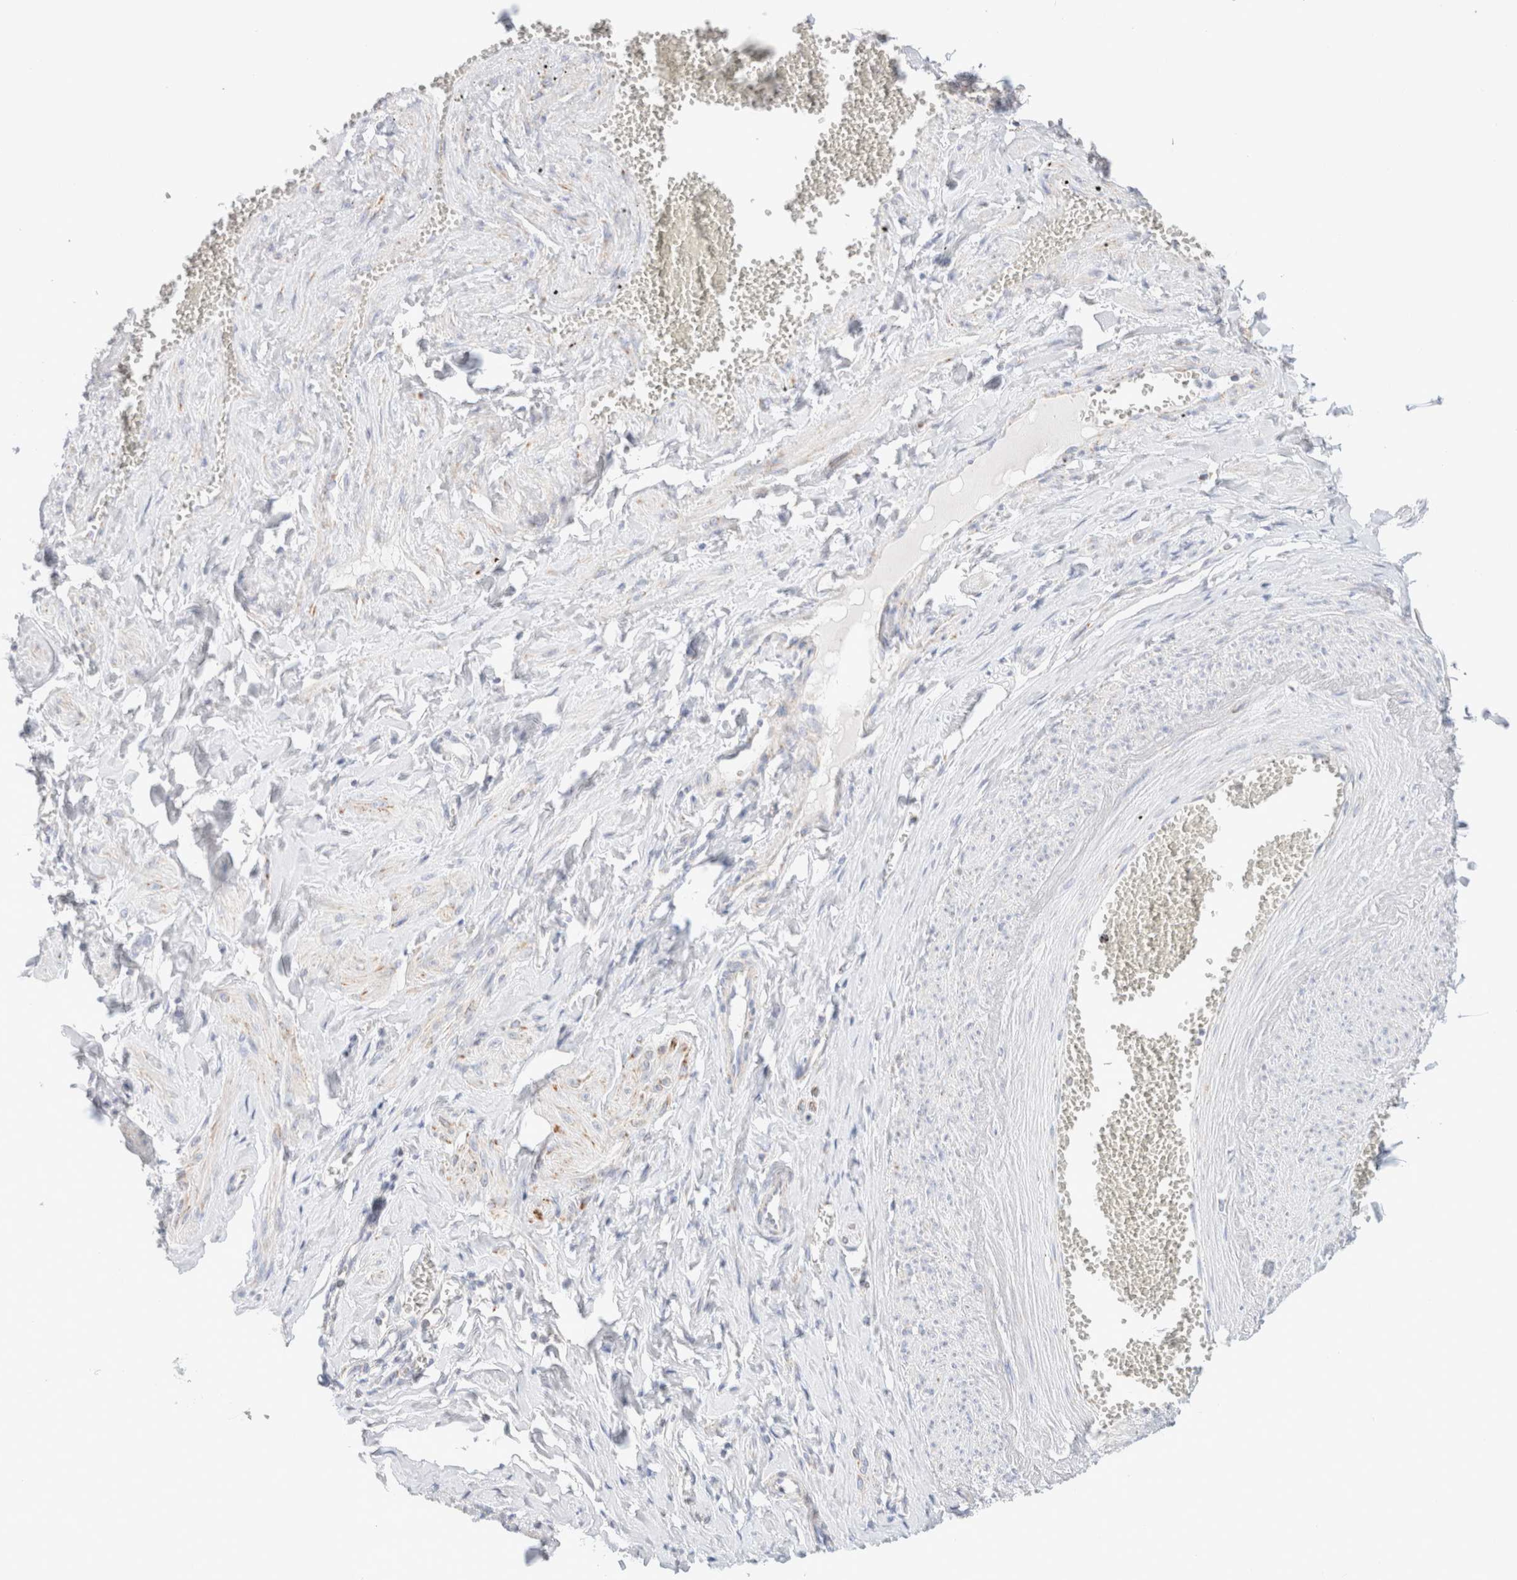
{"staining": {"intensity": "negative", "quantity": "none", "location": "none"}, "tissue": "adipose tissue", "cell_type": "Adipocytes", "image_type": "normal", "snomed": [{"axis": "morphology", "description": "Normal tissue, NOS"}, {"axis": "topography", "description": "Vascular tissue"}, {"axis": "topography", "description": "Fallopian tube"}, {"axis": "topography", "description": "Ovary"}], "caption": "Adipocytes show no significant expression in benign adipose tissue. The staining is performed using DAB brown chromogen with nuclei counter-stained in using hematoxylin.", "gene": "ATP6V1C1", "patient": {"sex": "female", "age": 67}}